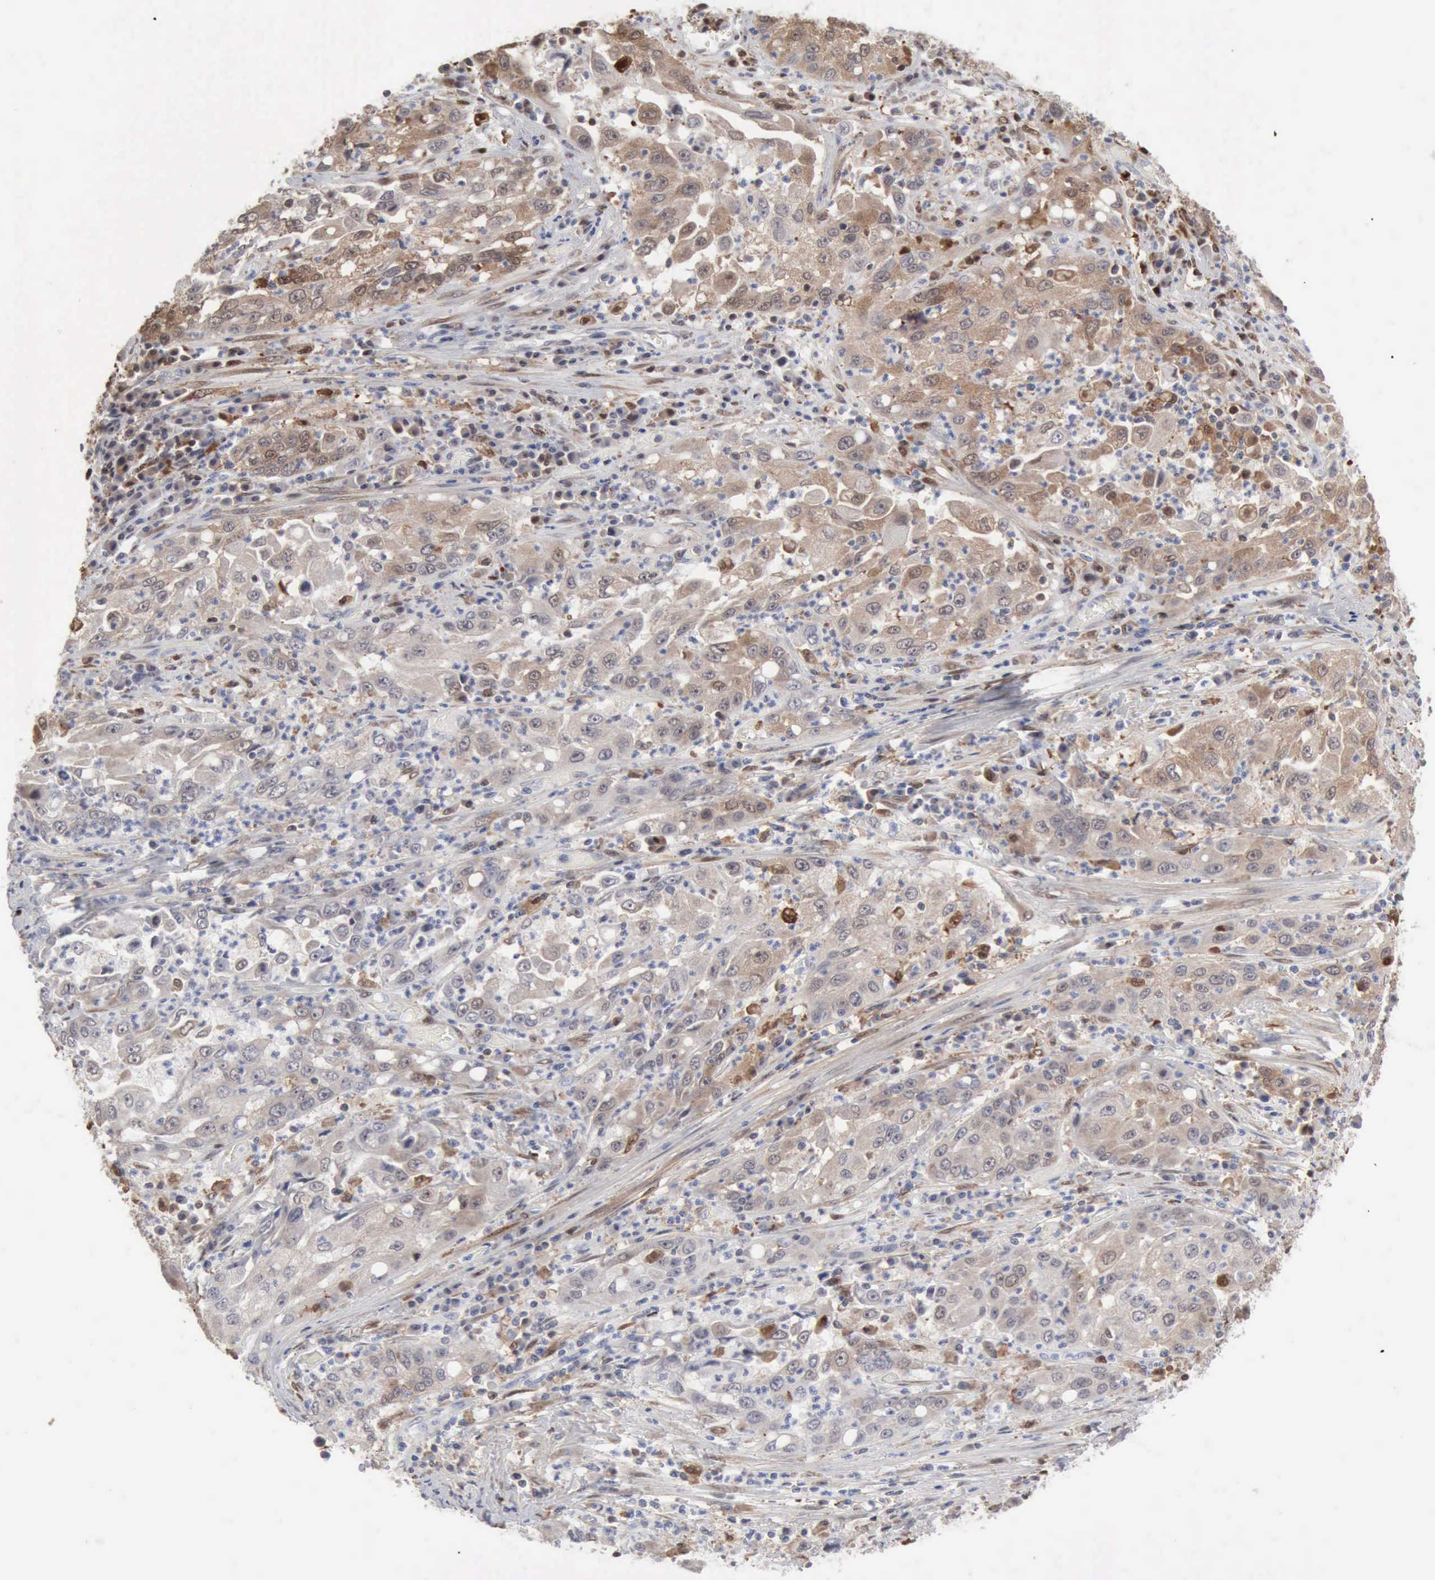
{"staining": {"intensity": "weak", "quantity": "25%-75%", "location": "cytoplasmic/membranous"}, "tissue": "cervical cancer", "cell_type": "Tumor cells", "image_type": "cancer", "snomed": [{"axis": "morphology", "description": "Squamous cell carcinoma, NOS"}, {"axis": "topography", "description": "Cervix"}], "caption": "Tumor cells display weak cytoplasmic/membranous staining in approximately 25%-75% of cells in squamous cell carcinoma (cervical).", "gene": "STAT1", "patient": {"sex": "female", "age": 36}}